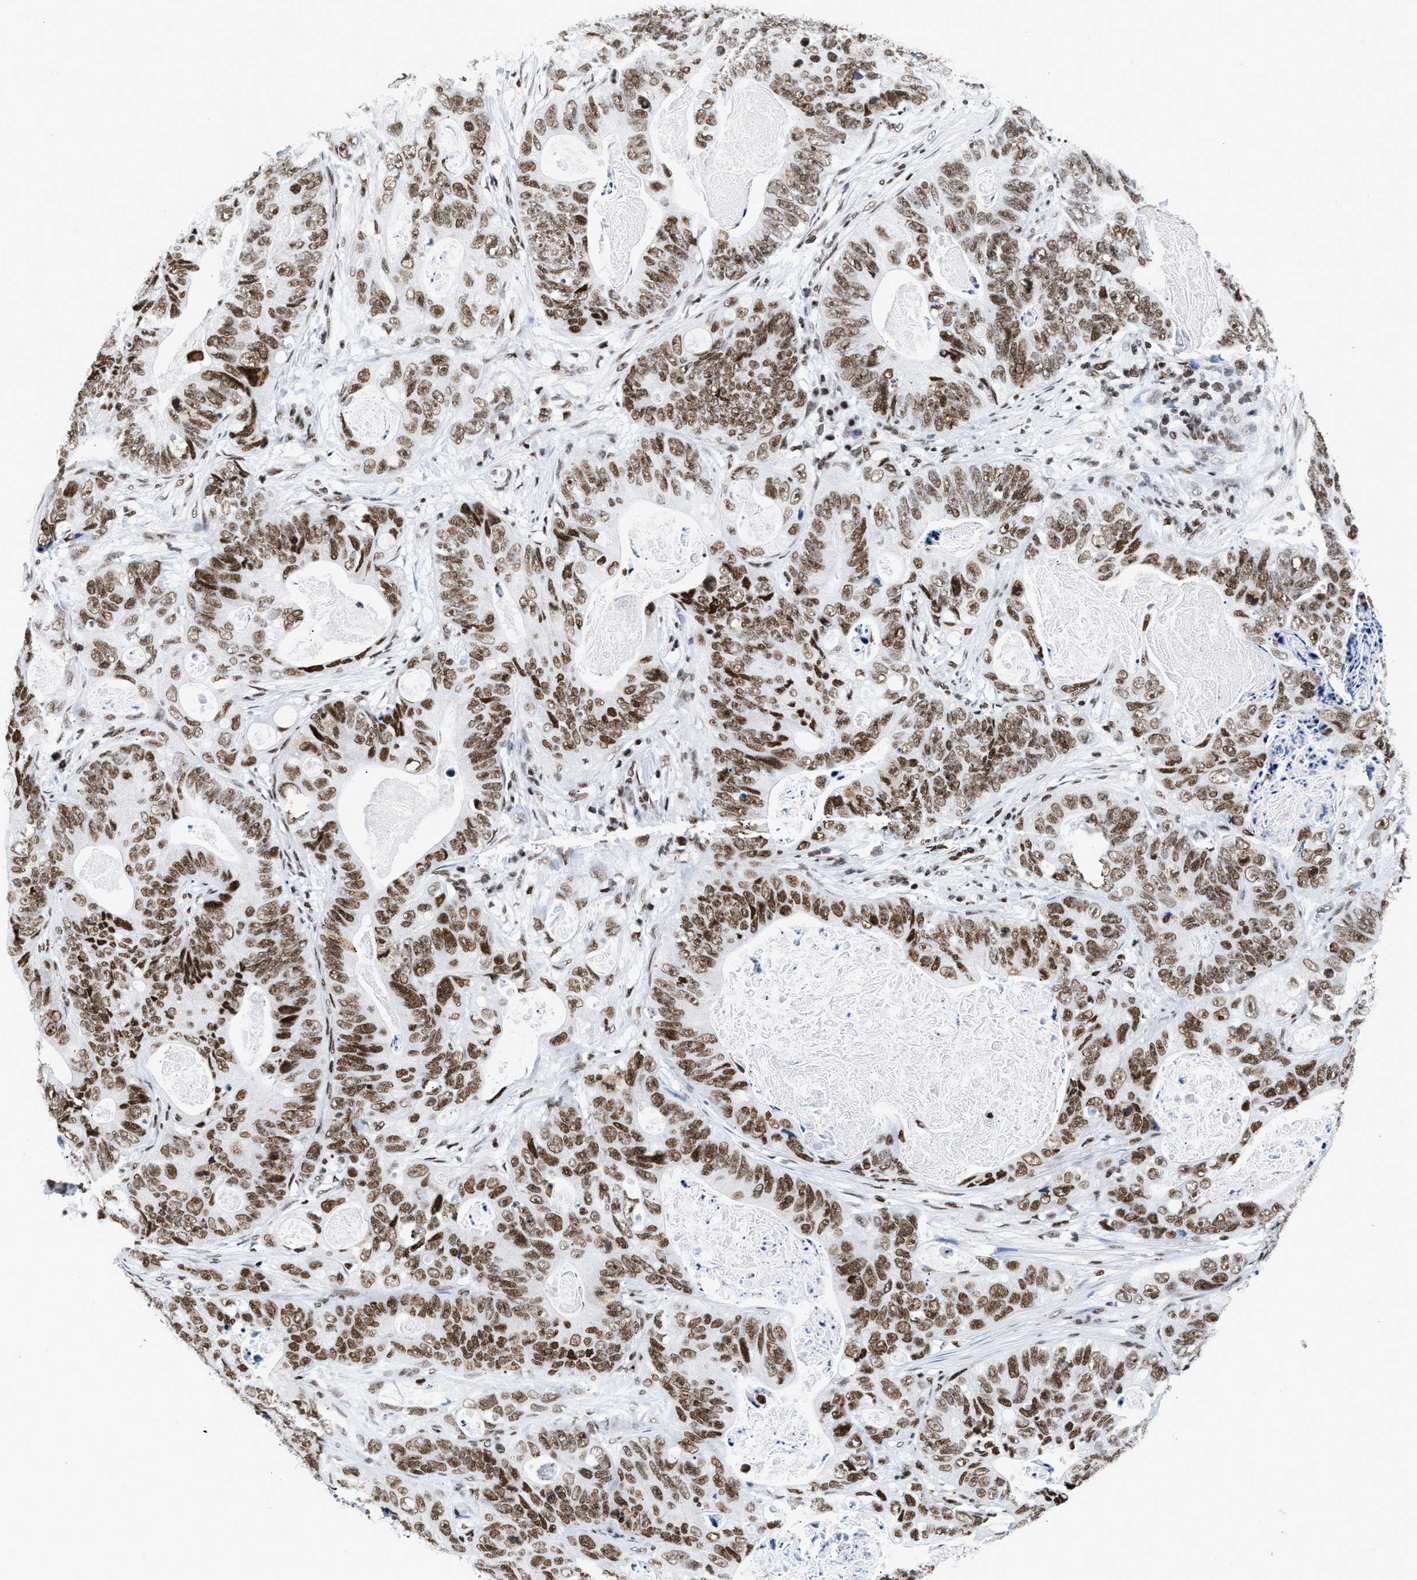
{"staining": {"intensity": "moderate", "quantity": ">75%", "location": "nuclear"}, "tissue": "stomach cancer", "cell_type": "Tumor cells", "image_type": "cancer", "snomed": [{"axis": "morphology", "description": "Adenocarcinoma, NOS"}, {"axis": "topography", "description": "Stomach"}], "caption": "Immunohistochemical staining of adenocarcinoma (stomach) displays medium levels of moderate nuclear positivity in about >75% of tumor cells. (Stains: DAB in brown, nuclei in blue, Microscopy: brightfield microscopy at high magnification).", "gene": "RAD21", "patient": {"sex": "female", "age": 89}}